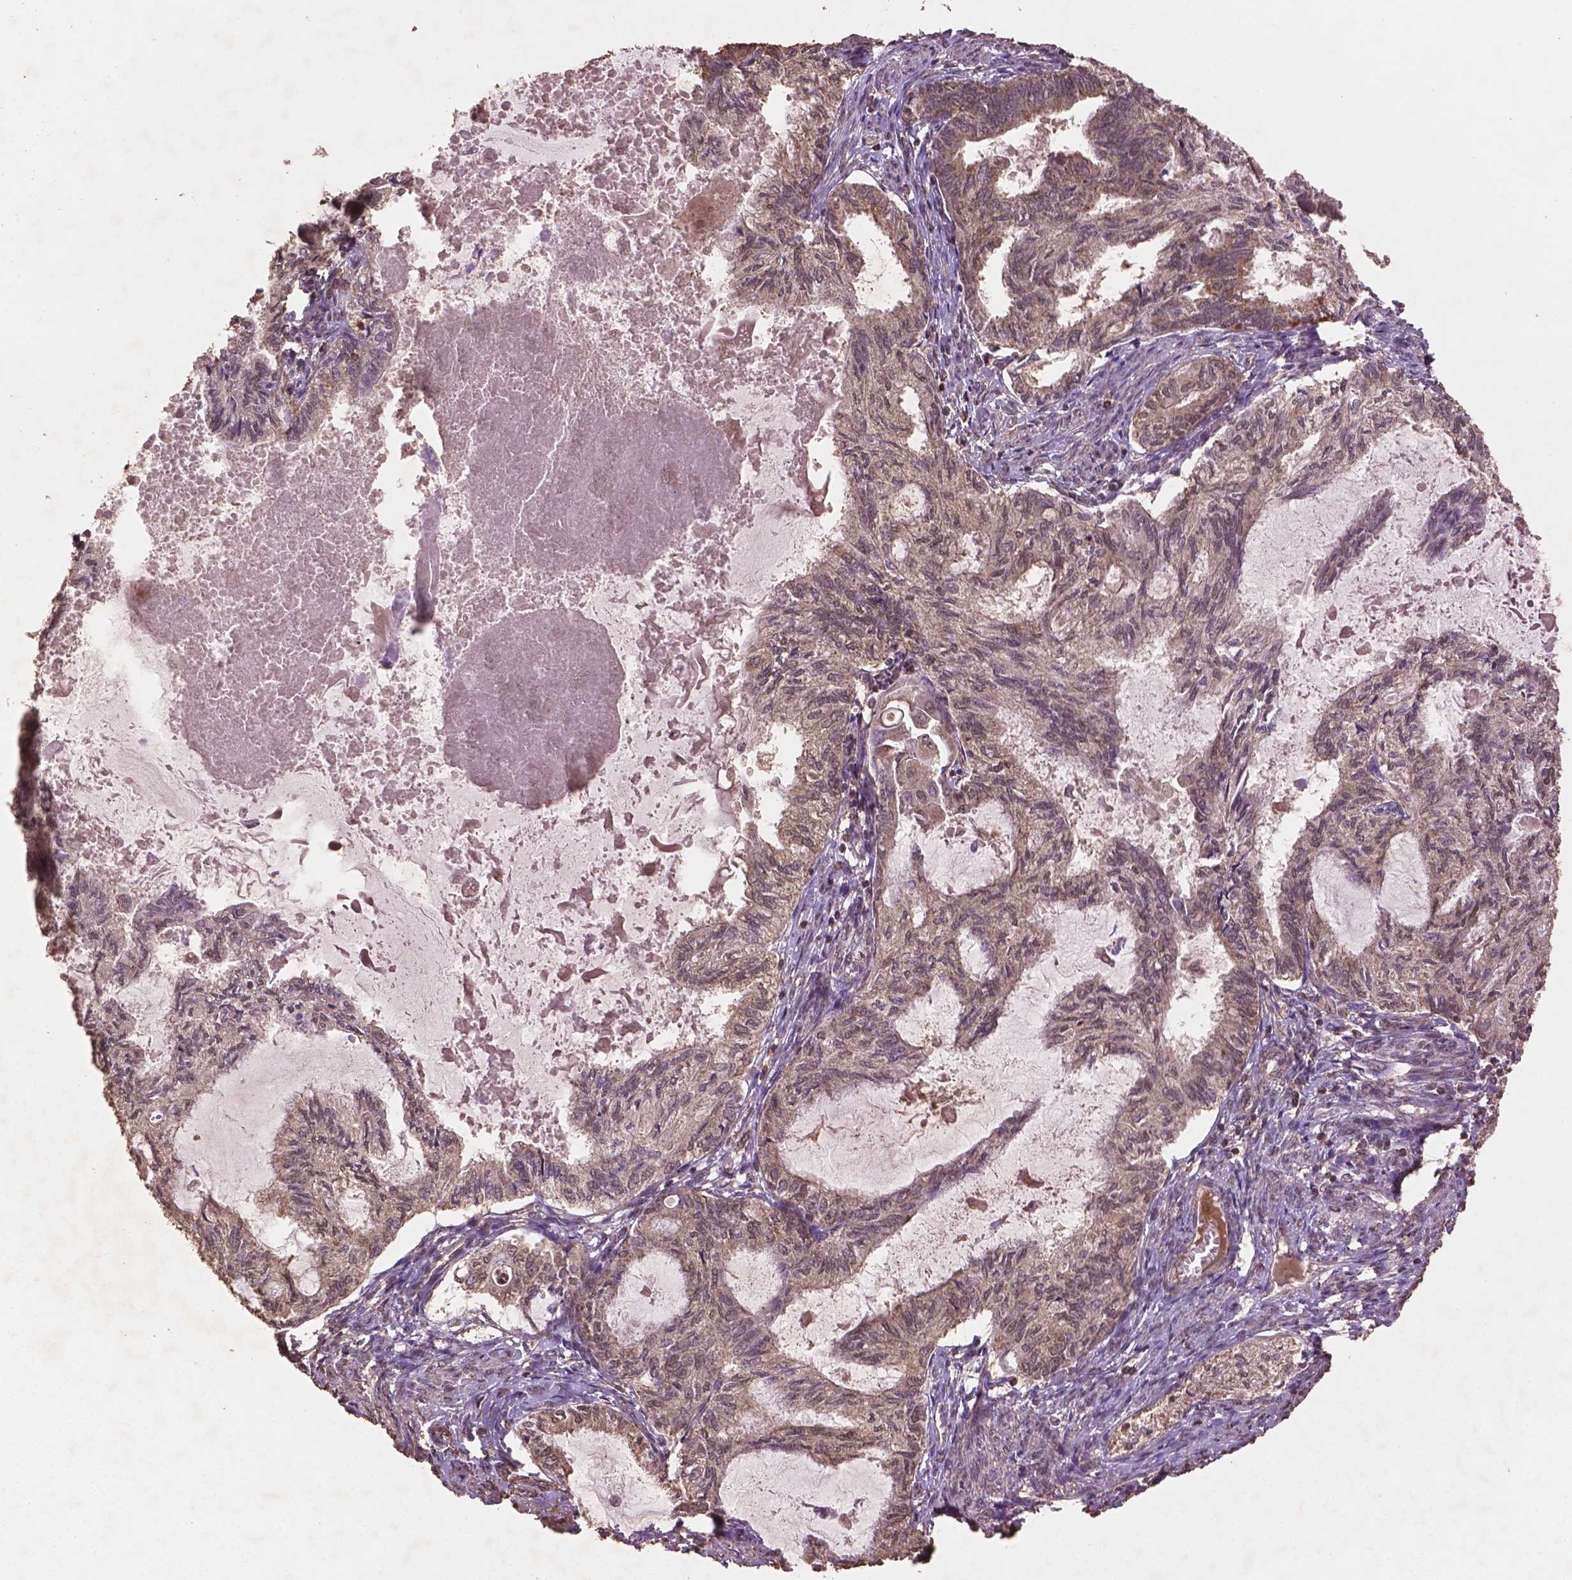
{"staining": {"intensity": "weak", "quantity": "<25%", "location": "cytoplasmic/membranous"}, "tissue": "endometrial cancer", "cell_type": "Tumor cells", "image_type": "cancer", "snomed": [{"axis": "morphology", "description": "Adenocarcinoma, NOS"}, {"axis": "topography", "description": "Endometrium"}], "caption": "Tumor cells show no significant protein staining in endometrial cancer.", "gene": "BABAM1", "patient": {"sex": "female", "age": 86}}